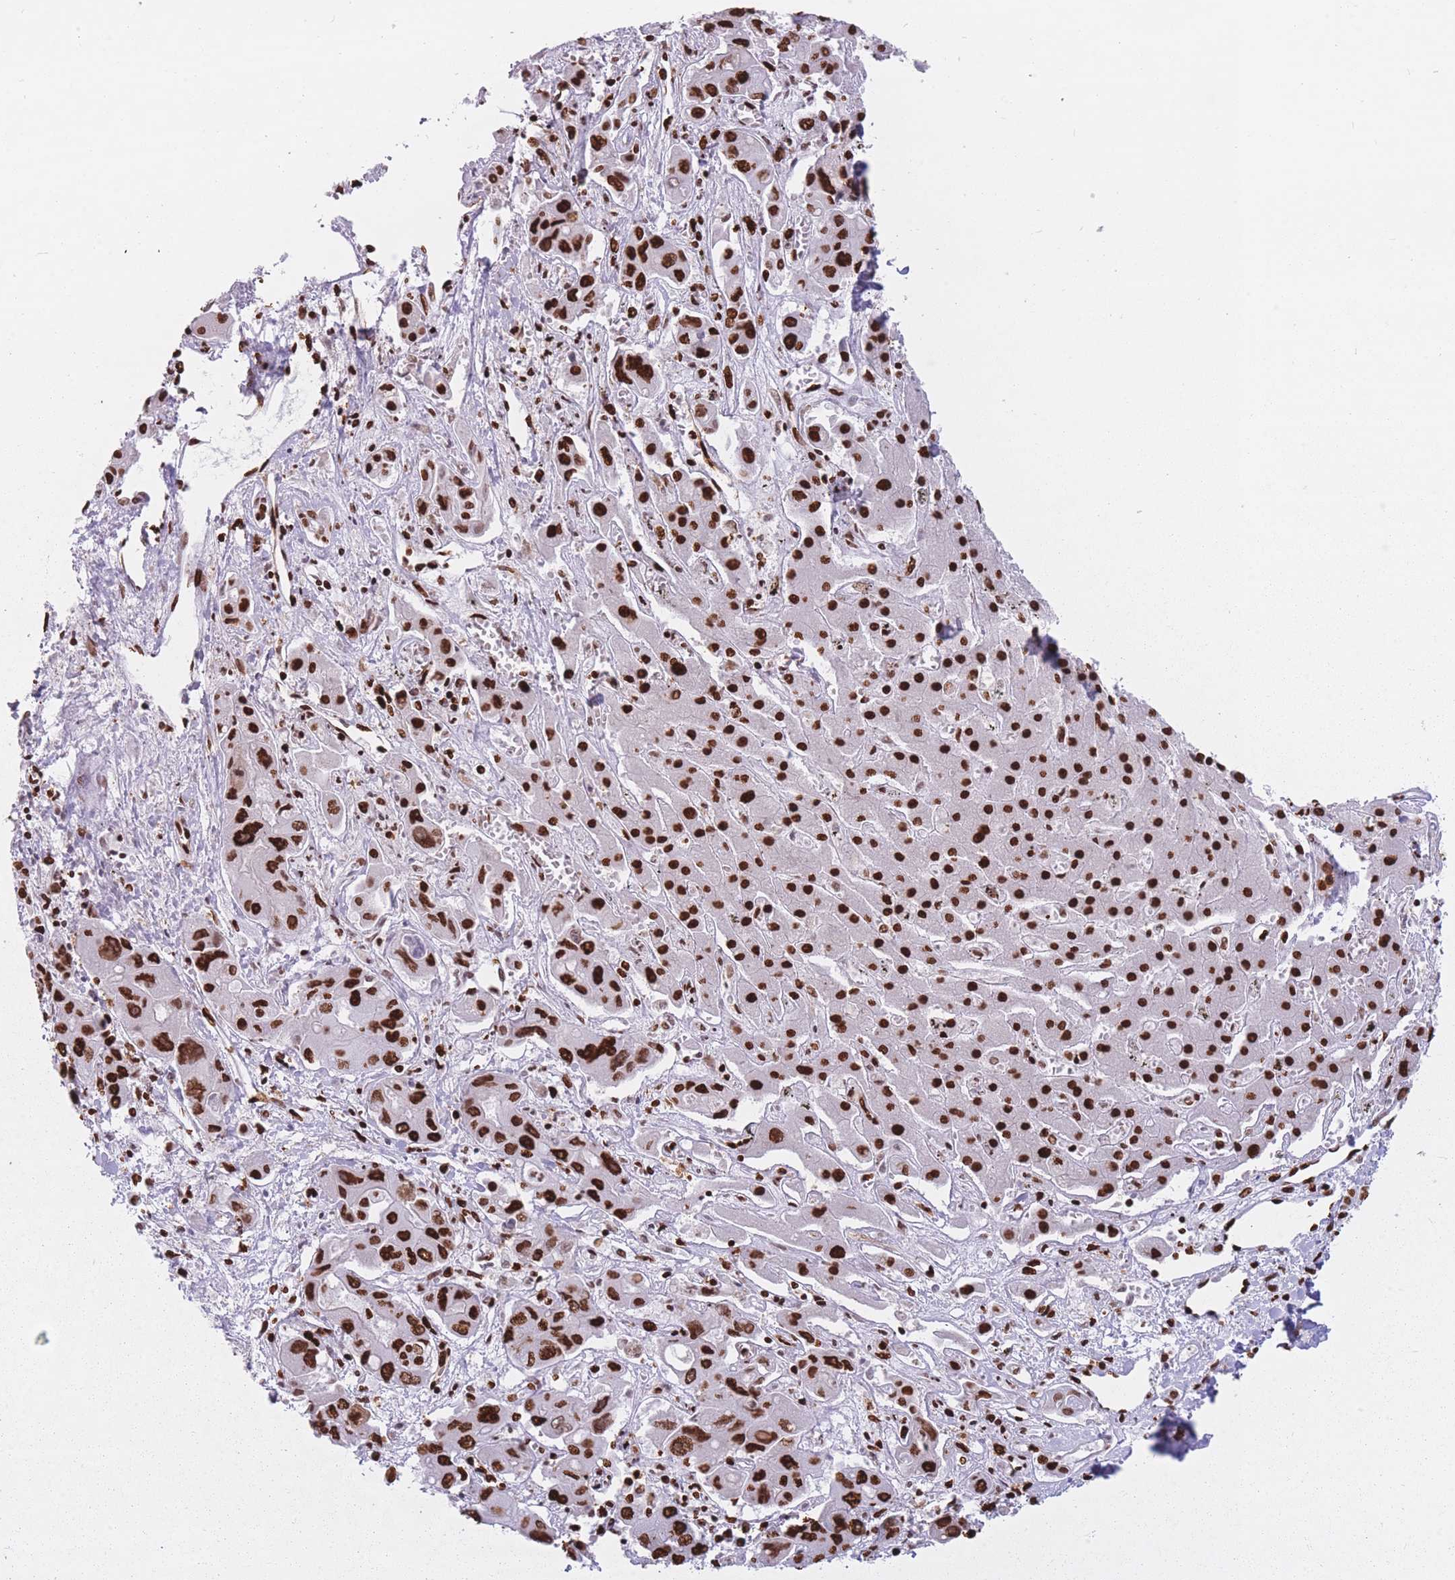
{"staining": {"intensity": "strong", "quantity": ">75%", "location": "nuclear"}, "tissue": "liver cancer", "cell_type": "Tumor cells", "image_type": "cancer", "snomed": [{"axis": "morphology", "description": "Cholangiocarcinoma"}, {"axis": "topography", "description": "Liver"}], "caption": "This histopathology image shows immunohistochemistry staining of human liver cancer (cholangiocarcinoma), with high strong nuclear positivity in approximately >75% of tumor cells.", "gene": "HNRNPUL1", "patient": {"sex": "male", "age": 67}}